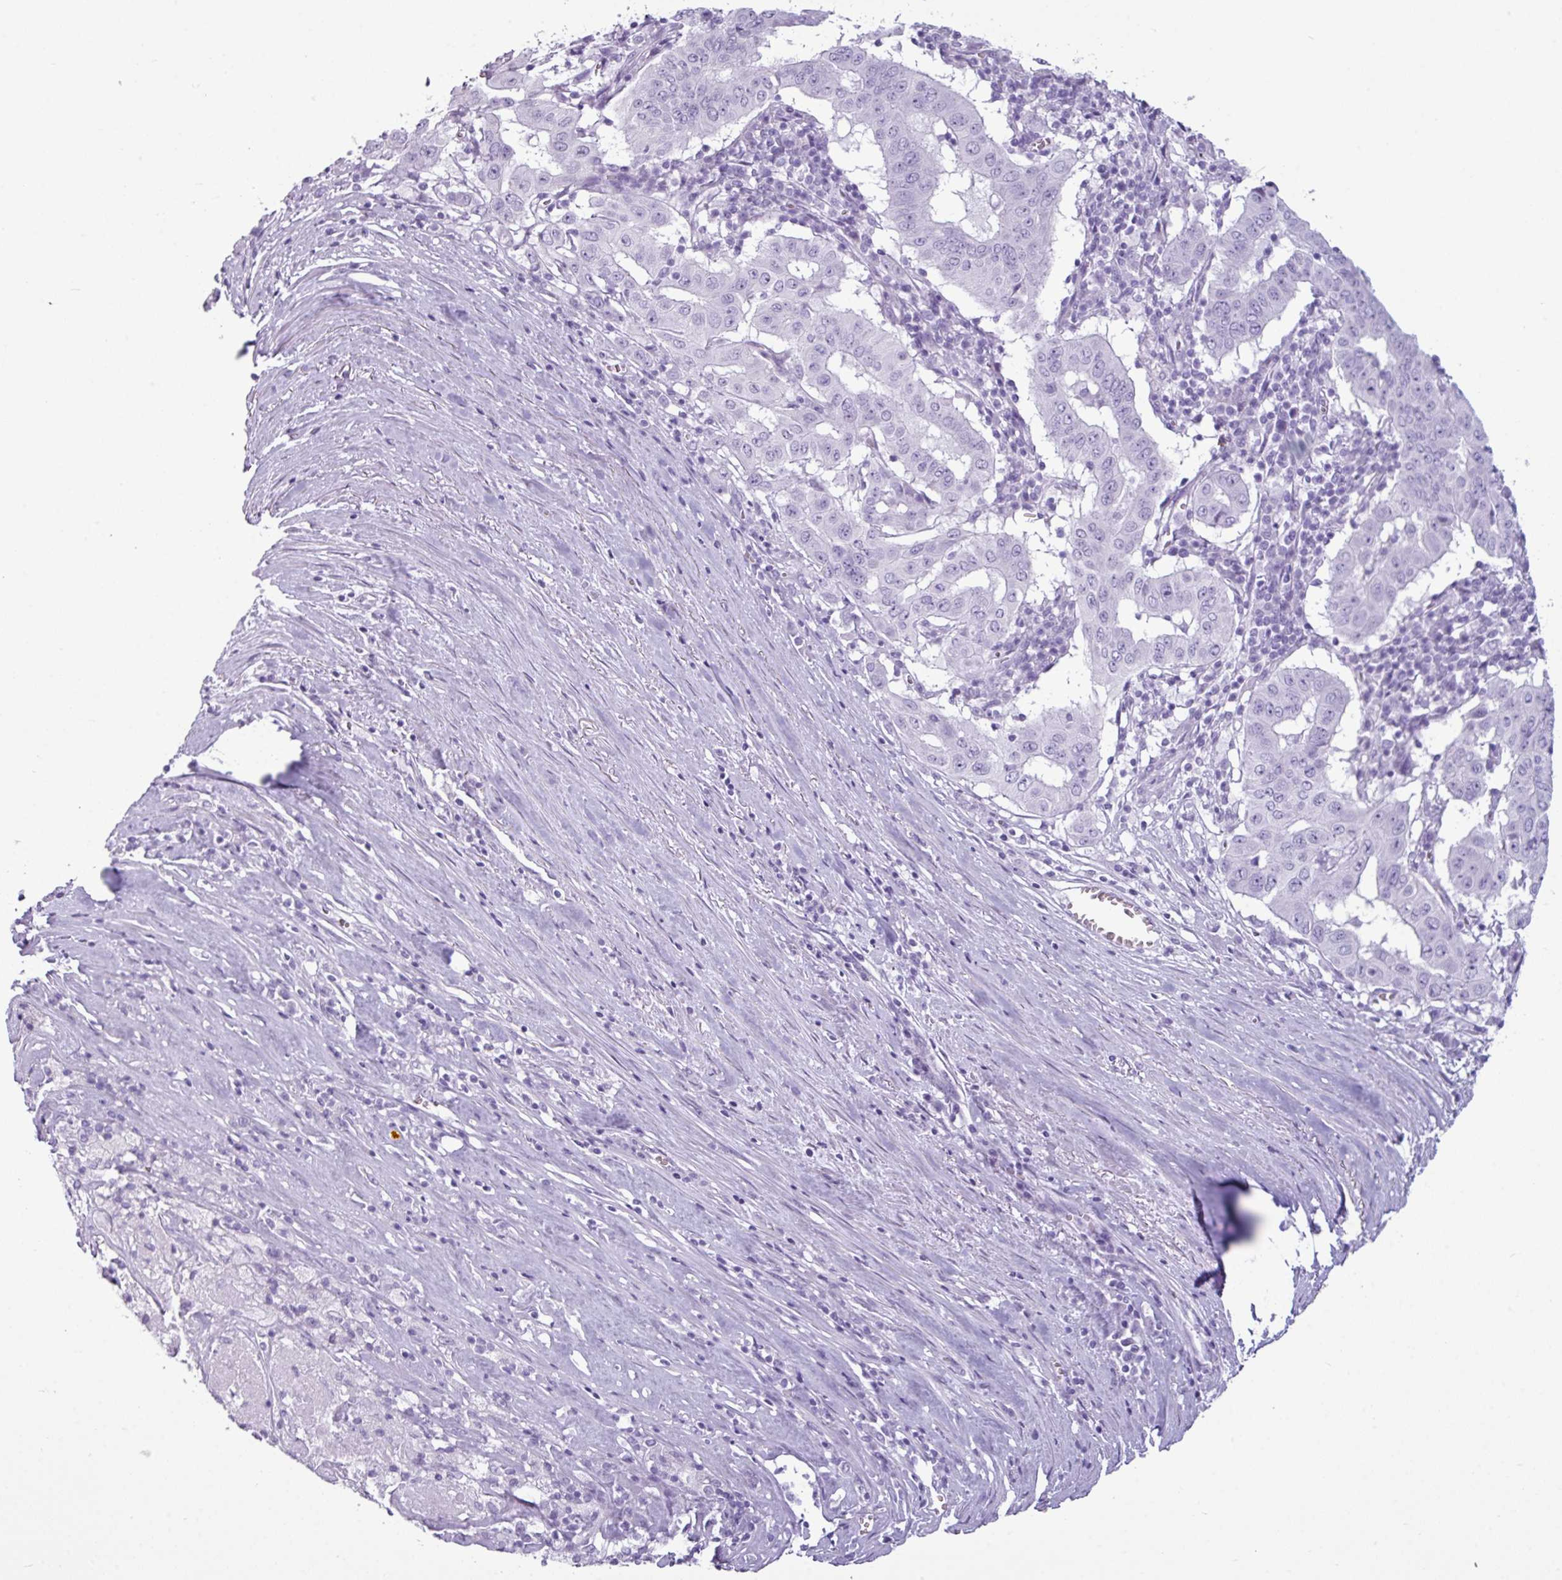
{"staining": {"intensity": "negative", "quantity": "none", "location": "none"}, "tissue": "pancreatic cancer", "cell_type": "Tumor cells", "image_type": "cancer", "snomed": [{"axis": "morphology", "description": "Adenocarcinoma, NOS"}, {"axis": "topography", "description": "Pancreas"}], "caption": "Pancreatic cancer was stained to show a protein in brown. There is no significant positivity in tumor cells. (DAB (3,3'-diaminobenzidine) IHC, high magnification).", "gene": "AMY1B", "patient": {"sex": "male", "age": 63}}